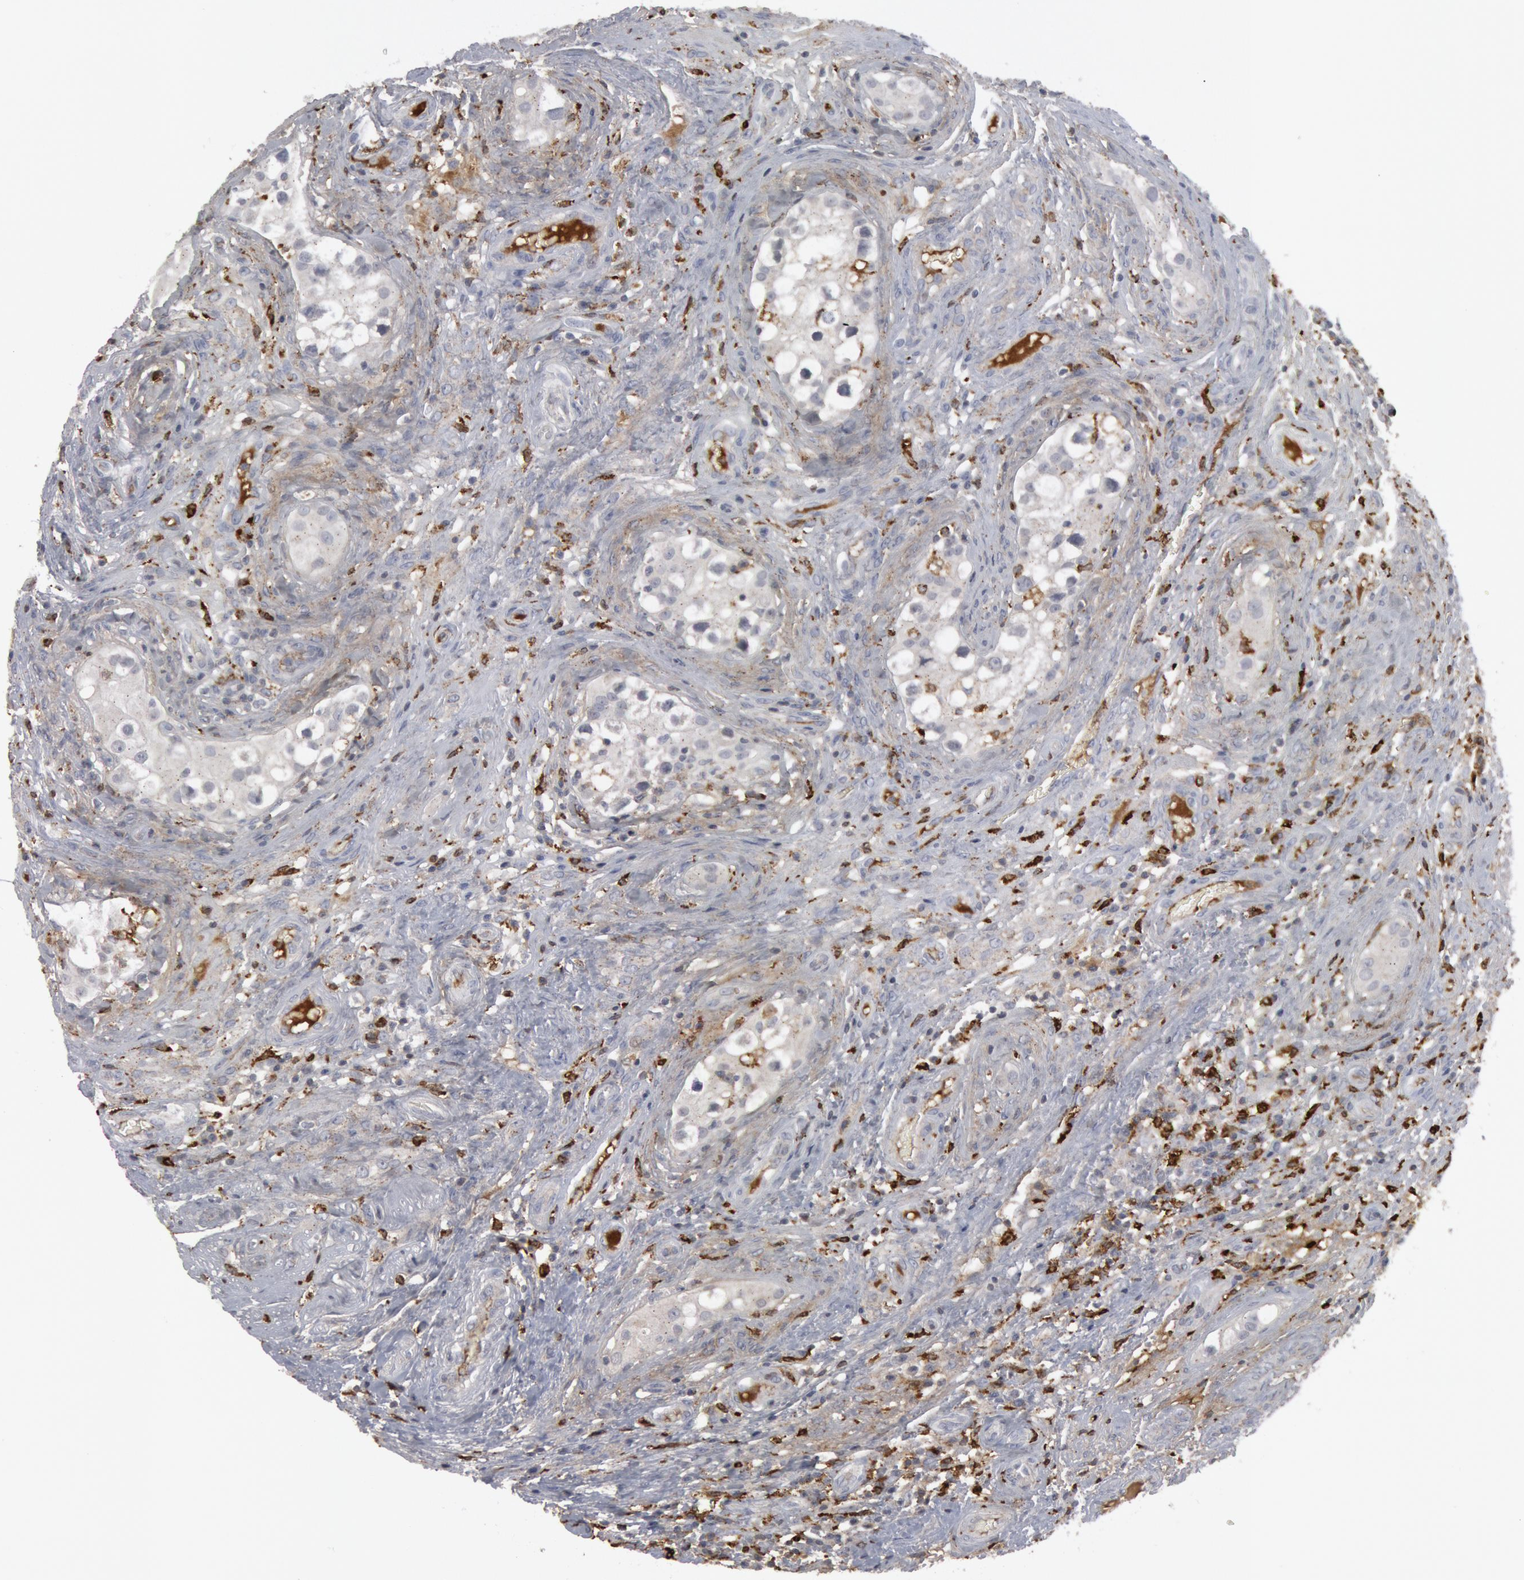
{"staining": {"intensity": "negative", "quantity": "none", "location": "none"}, "tissue": "testis cancer", "cell_type": "Tumor cells", "image_type": "cancer", "snomed": [{"axis": "morphology", "description": "Carcinoma, Embryonal, NOS"}, {"axis": "topography", "description": "Testis"}], "caption": "This is a histopathology image of IHC staining of testis embryonal carcinoma, which shows no positivity in tumor cells. (DAB immunohistochemistry with hematoxylin counter stain).", "gene": "C1QC", "patient": {"sex": "male", "age": 31}}